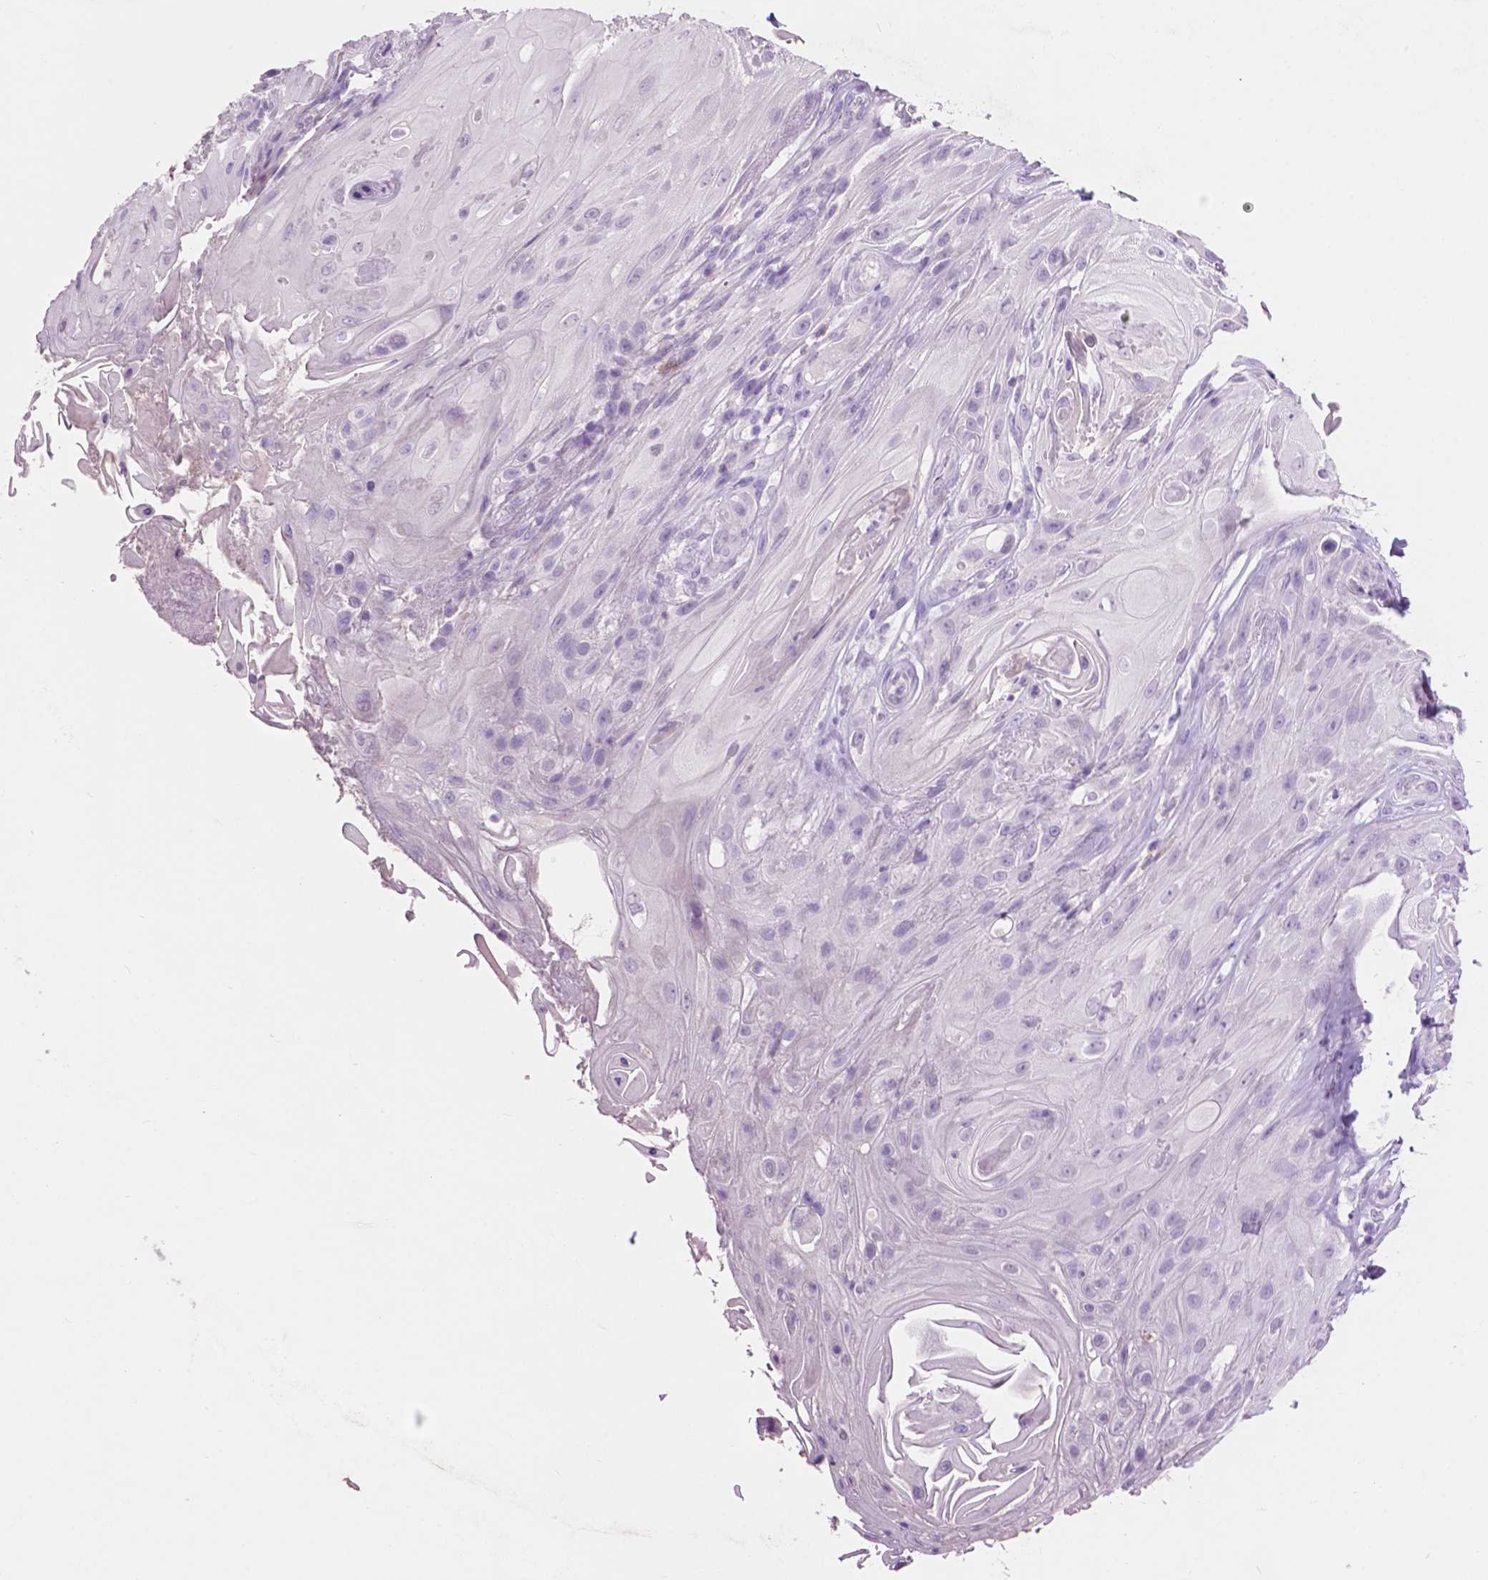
{"staining": {"intensity": "negative", "quantity": "none", "location": "none"}, "tissue": "skin cancer", "cell_type": "Tumor cells", "image_type": "cancer", "snomed": [{"axis": "morphology", "description": "Squamous cell carcinoma, NOS"}, {"axis": "topography", "description": "Skin"}], "caption": "An image of human skin squamous cell carcinoma is negative for staining in tumor cells.", "gene": "IDO1", "patient": {"sex": "male", "age": 62}}